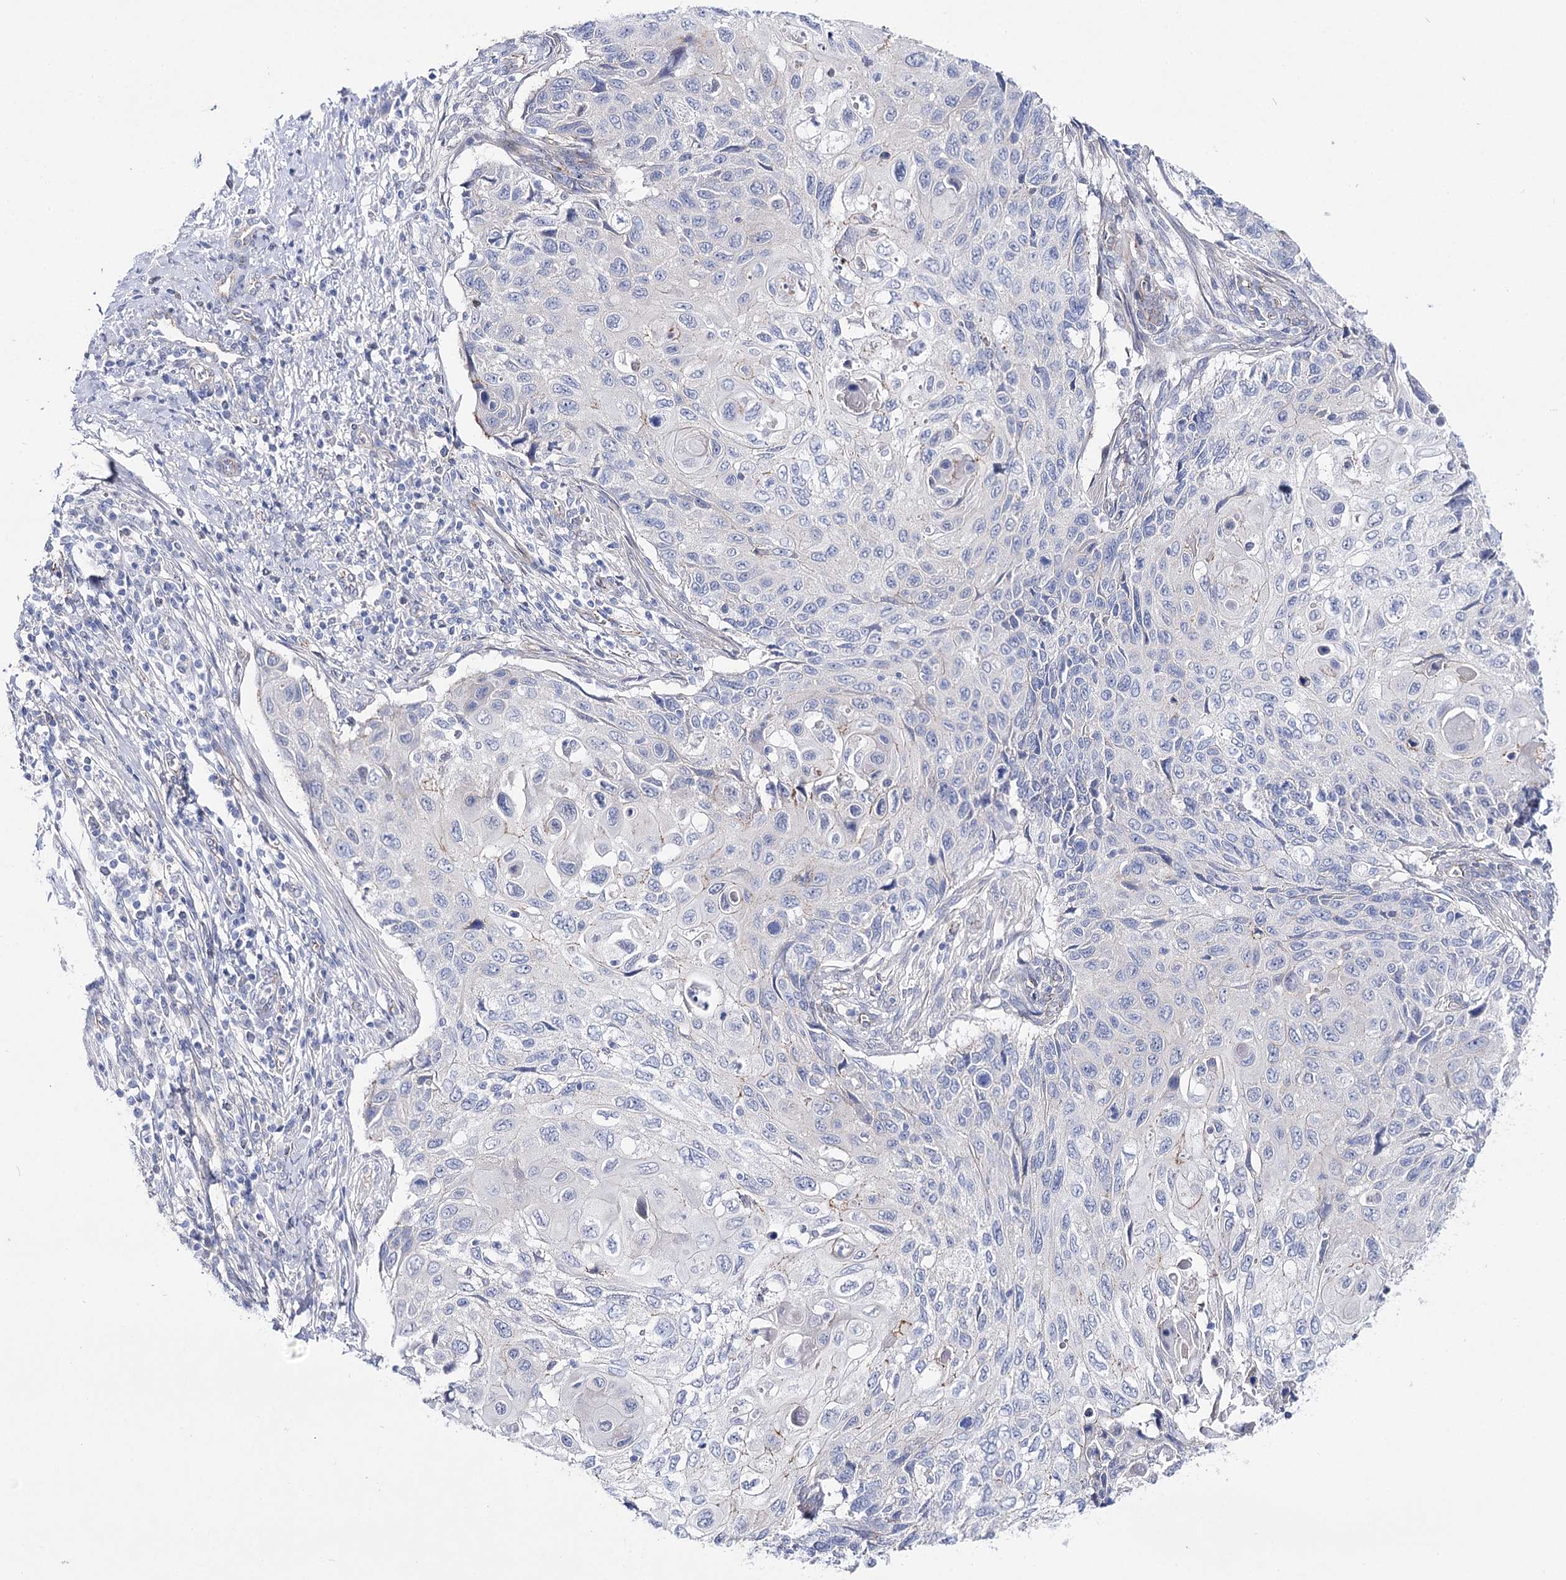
{"staining": {"intensity": "negative", "quantity": "none", "location": "none"}, "tissue": "cervical cancer", "cell_type": "Tumor cells", "image_type": "cancer", "snomed": [{"axis": "morphology", "description": "Squamous cell carcinoma, NOS"}, {"axis": "topography", "description": "Cervix"}], "caption": "Photomicrograph shows no protein expression in tumor cells of cervical cancer tissue. (Immunohistochemistry, brightfield microscopy, high magnification).", "gene": "NRAP", "patient": {"sex": "female", "age": 70}}